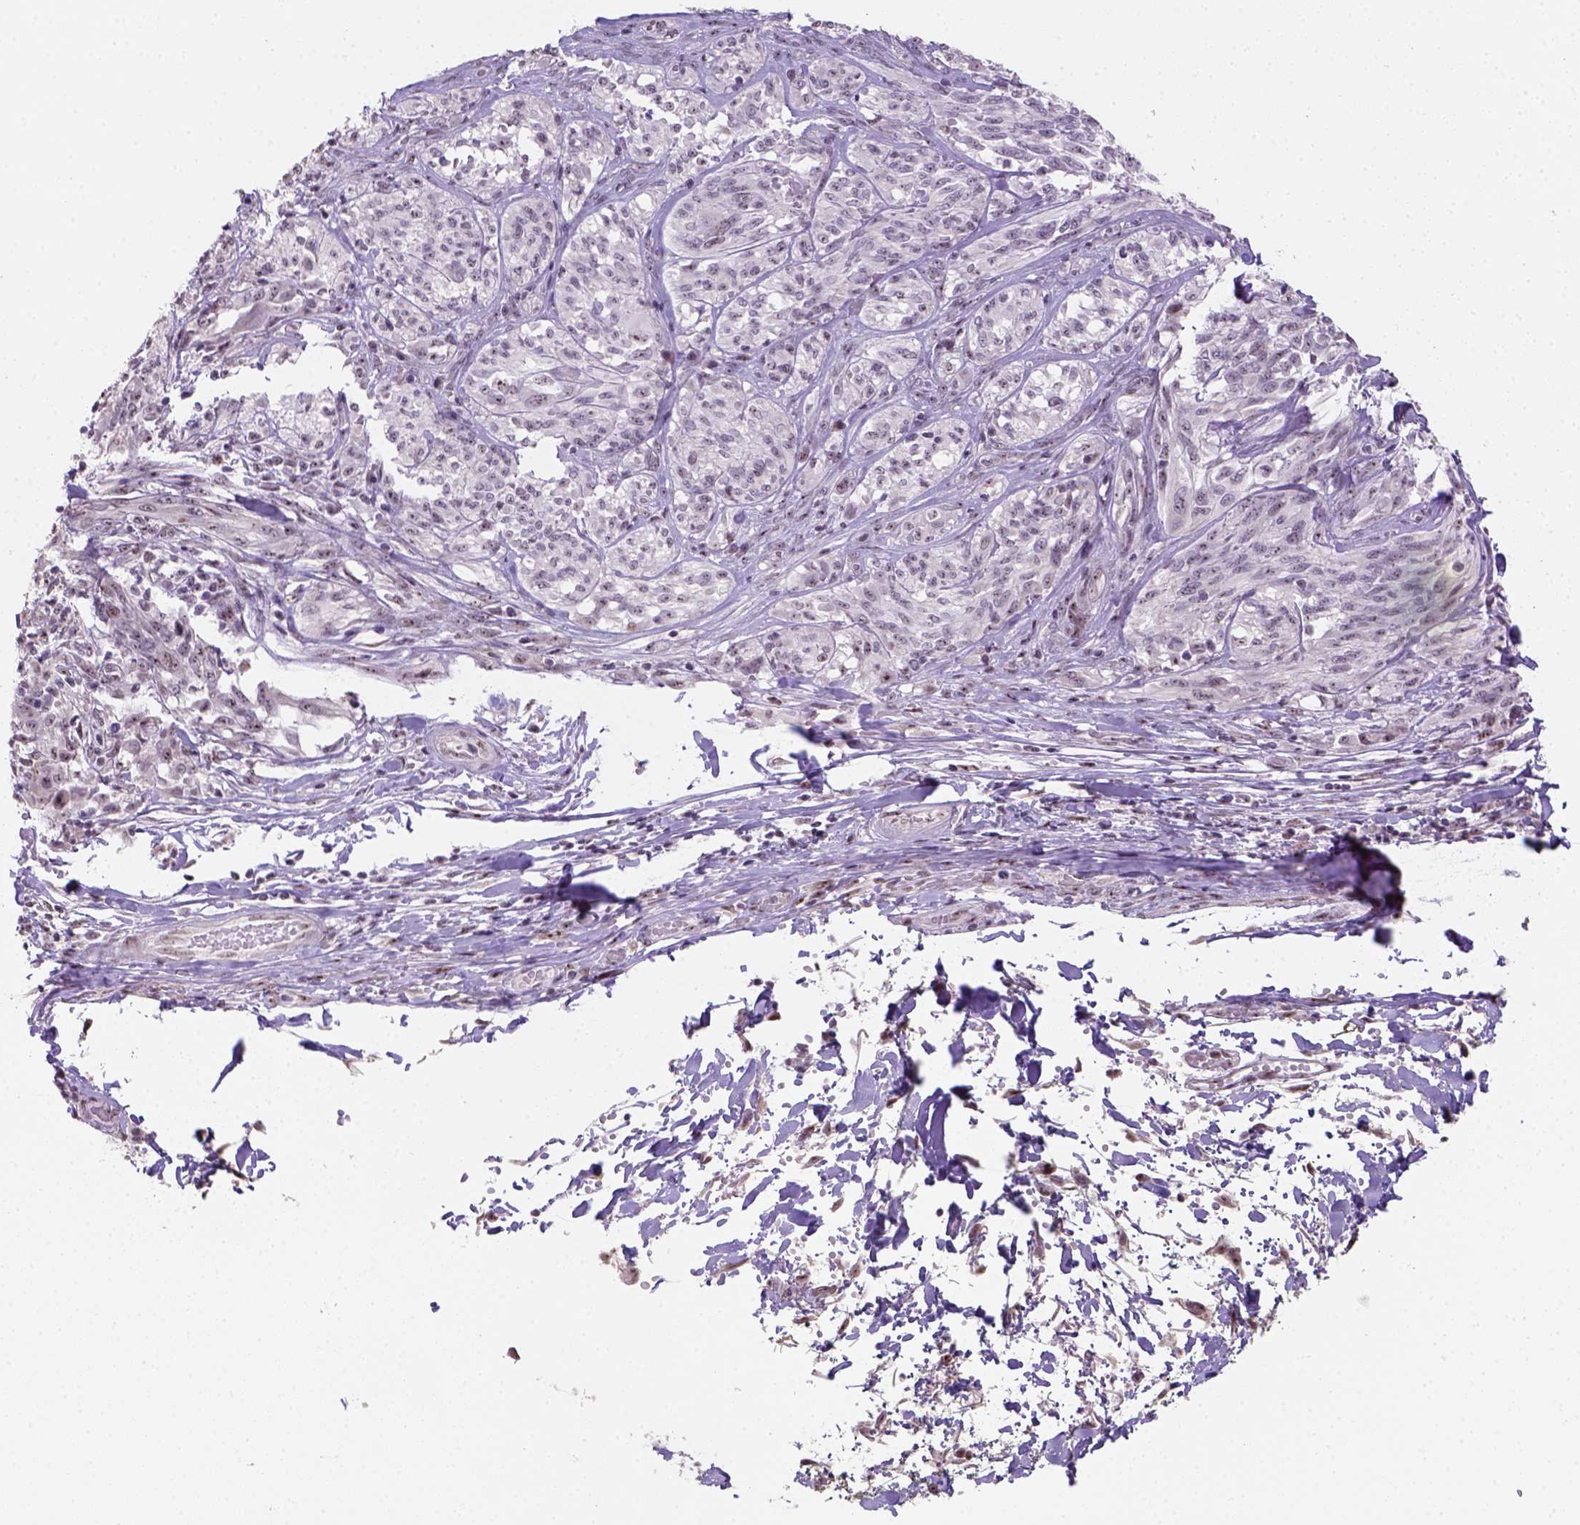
{"staining": {"intensity": "moderate", "quantity": "<25%", "location": "nuclear"}, "tissue": "melanoma", "cell_type": "Tumor cells", "image_type": "cancer", "snomed": [{"axis": "morphology", "description": "Malignant melanoma, NOS"}, {"axis": "topography", "description": "Skin"}], "caption": "Immunohistochemistry histopathology image of melanoma stained for a protein (brown), which demonstrates low levels of moderate nuclear positivity in about <25% of tumor cells.", "gene": "DDX50", "patient": {"sex": "female", "age": 91}}